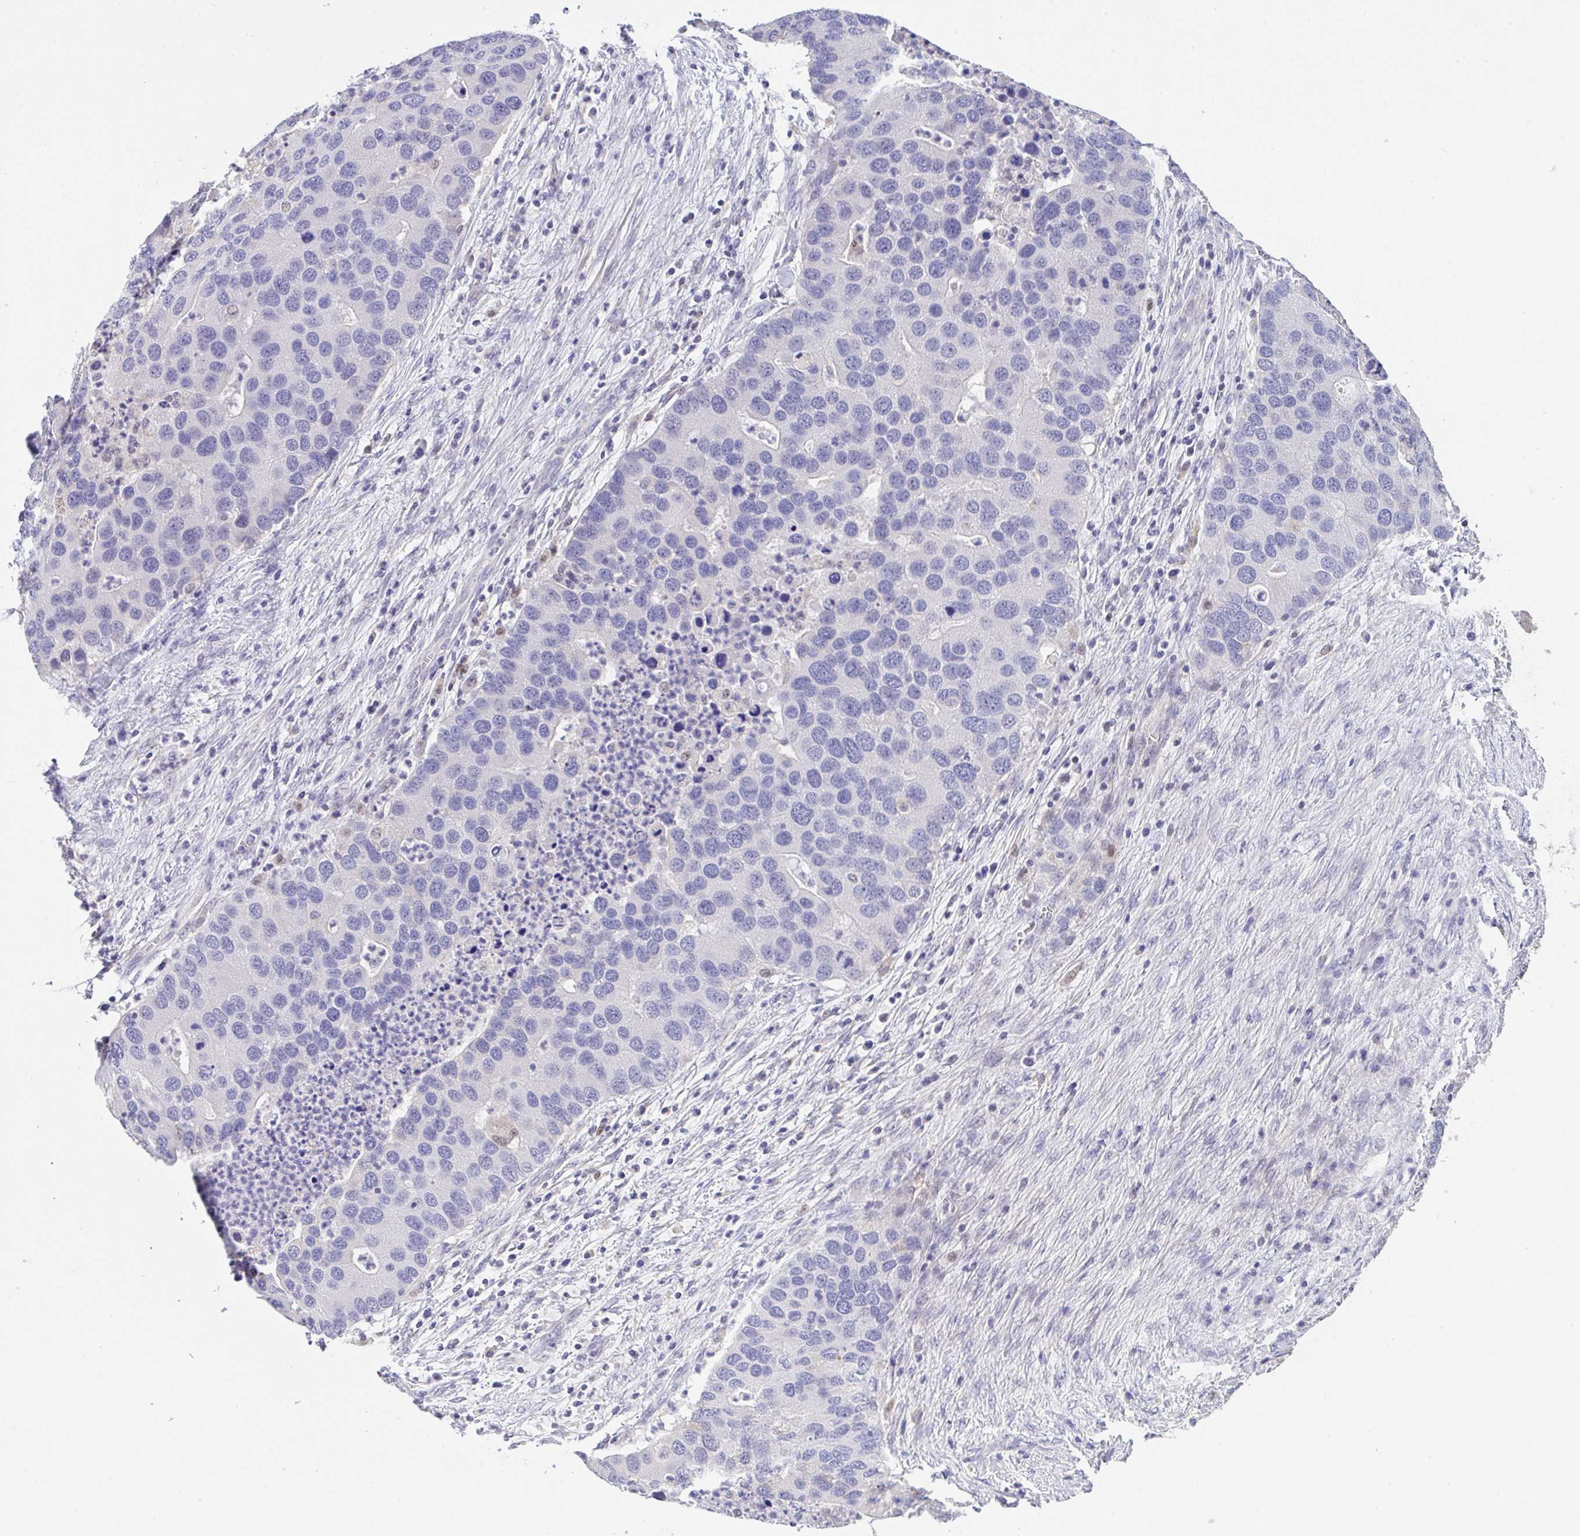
{"staining": {"intensity": "negative", "quantity": "none", "location": "none"}, "tissue": "lung cancer", "cell_type": "Tumor cells", "image_type": "cancer", "snomed": [{"axis": "morphology", "description": "Aneuploidy"}, {"axis": "morphology", "description": "Adenocarcinoma, NOS"}, {"axis": "topography", "description": "Lymph node"}, {"axis": "topography", "description": "Lung"}], "caption": "An immunohistochemistry (IHC) histopathology image of adenocarcinoma (lung) is shown. There is no staining in tumor cells of adenocarcinoma (lung).", "gene": "CA10", "patient": {"sex": "female", "age": 74}}